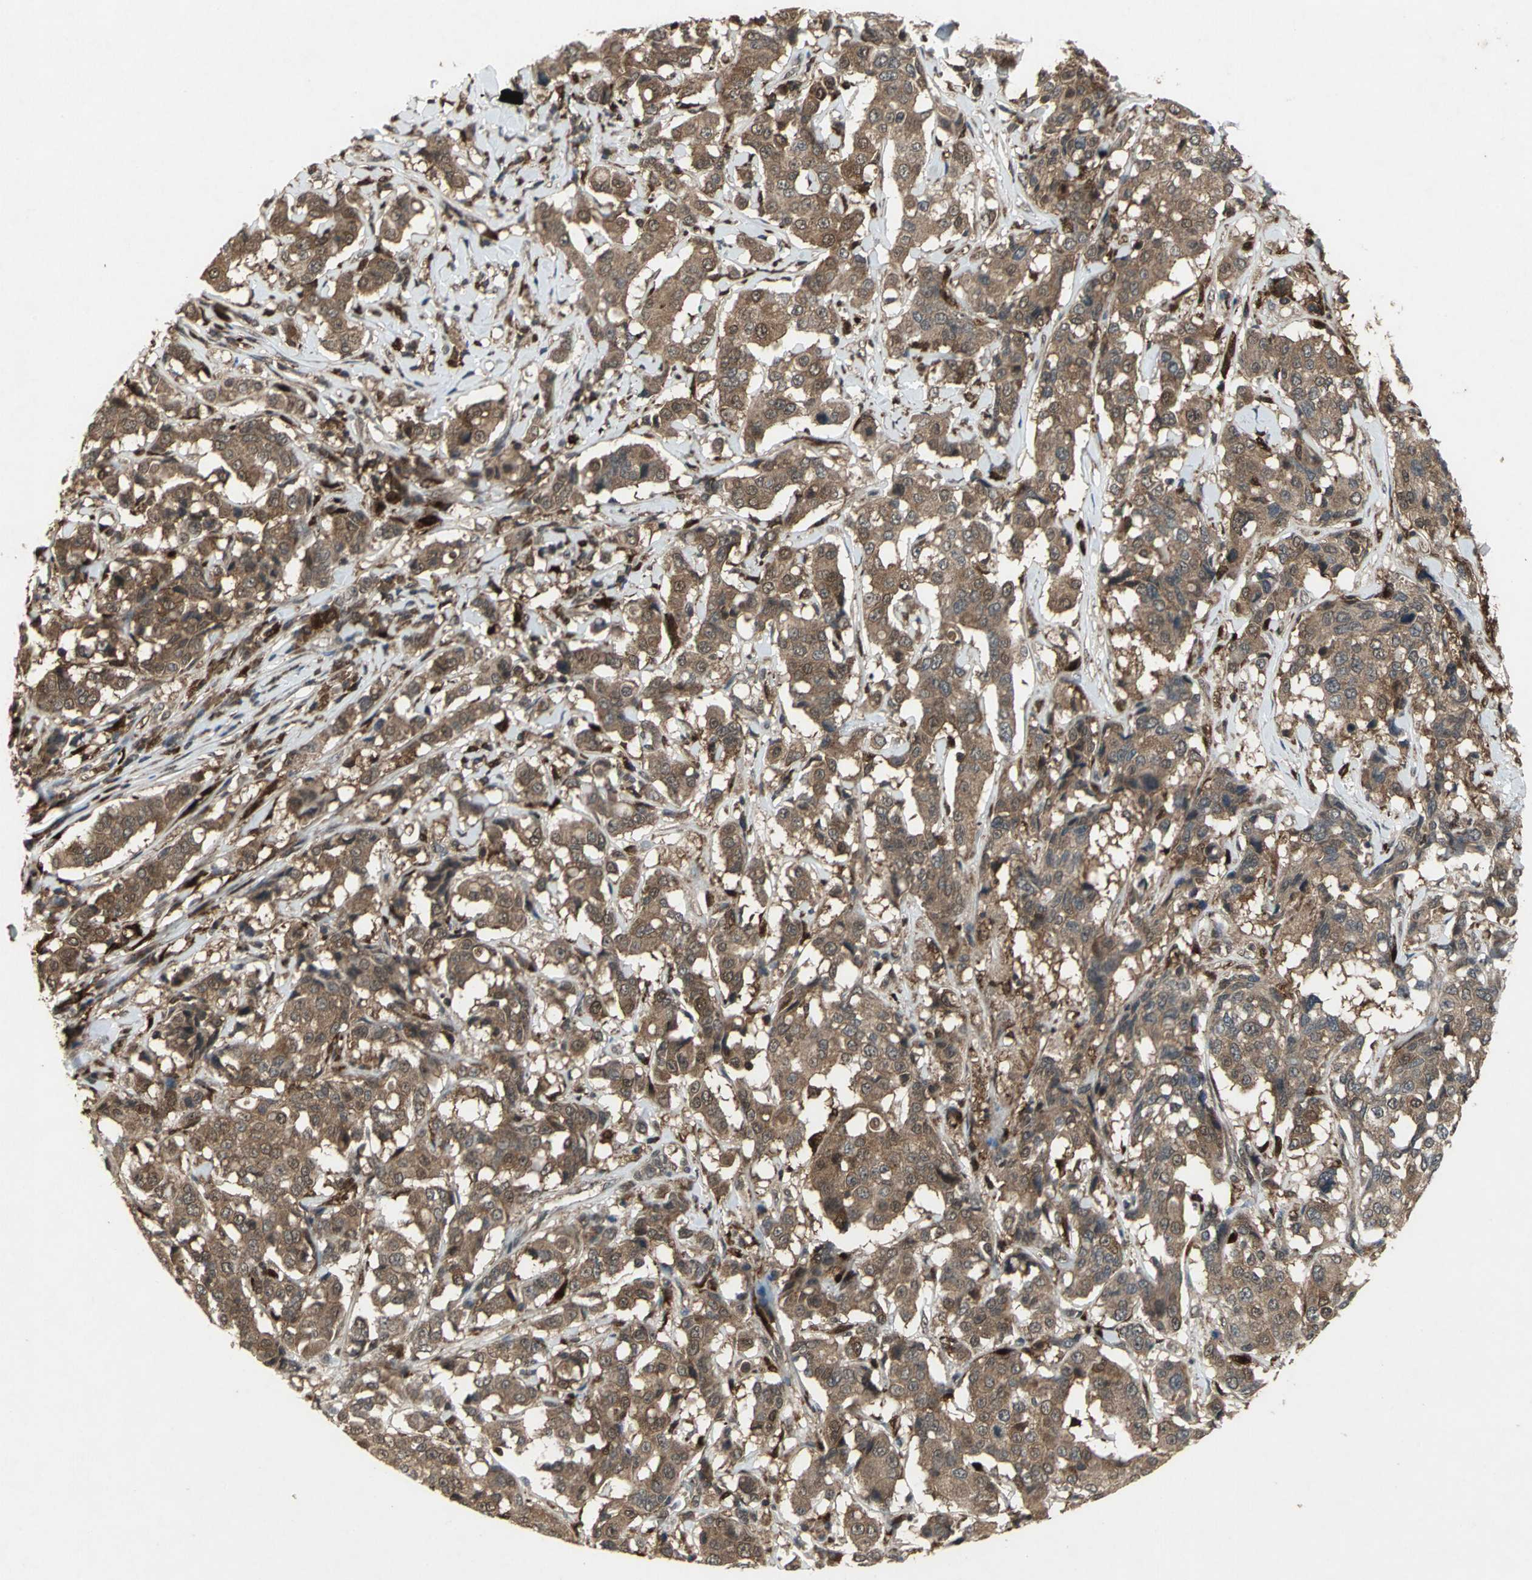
{"staining": {"intensity": "moderate", "quantity": ">75%", "location": "cytoplasmic/membranous"}, "tissue": "breast cancer", "cell_type": "Tumor cells", "image_type": "cancer", "snomed": [{"axis": "morphology", "description": "Duct carcinoma"}, {"axis": "topography", "description": "Breast"}], "caption": "Protein staining displays moderate cytoplasmic/membranous positivity in about >75% of tumor cells in breast invasive ductal carcinoma.", "gene": "PYCARD", "patient": {"sex": "female", "age": 27}}